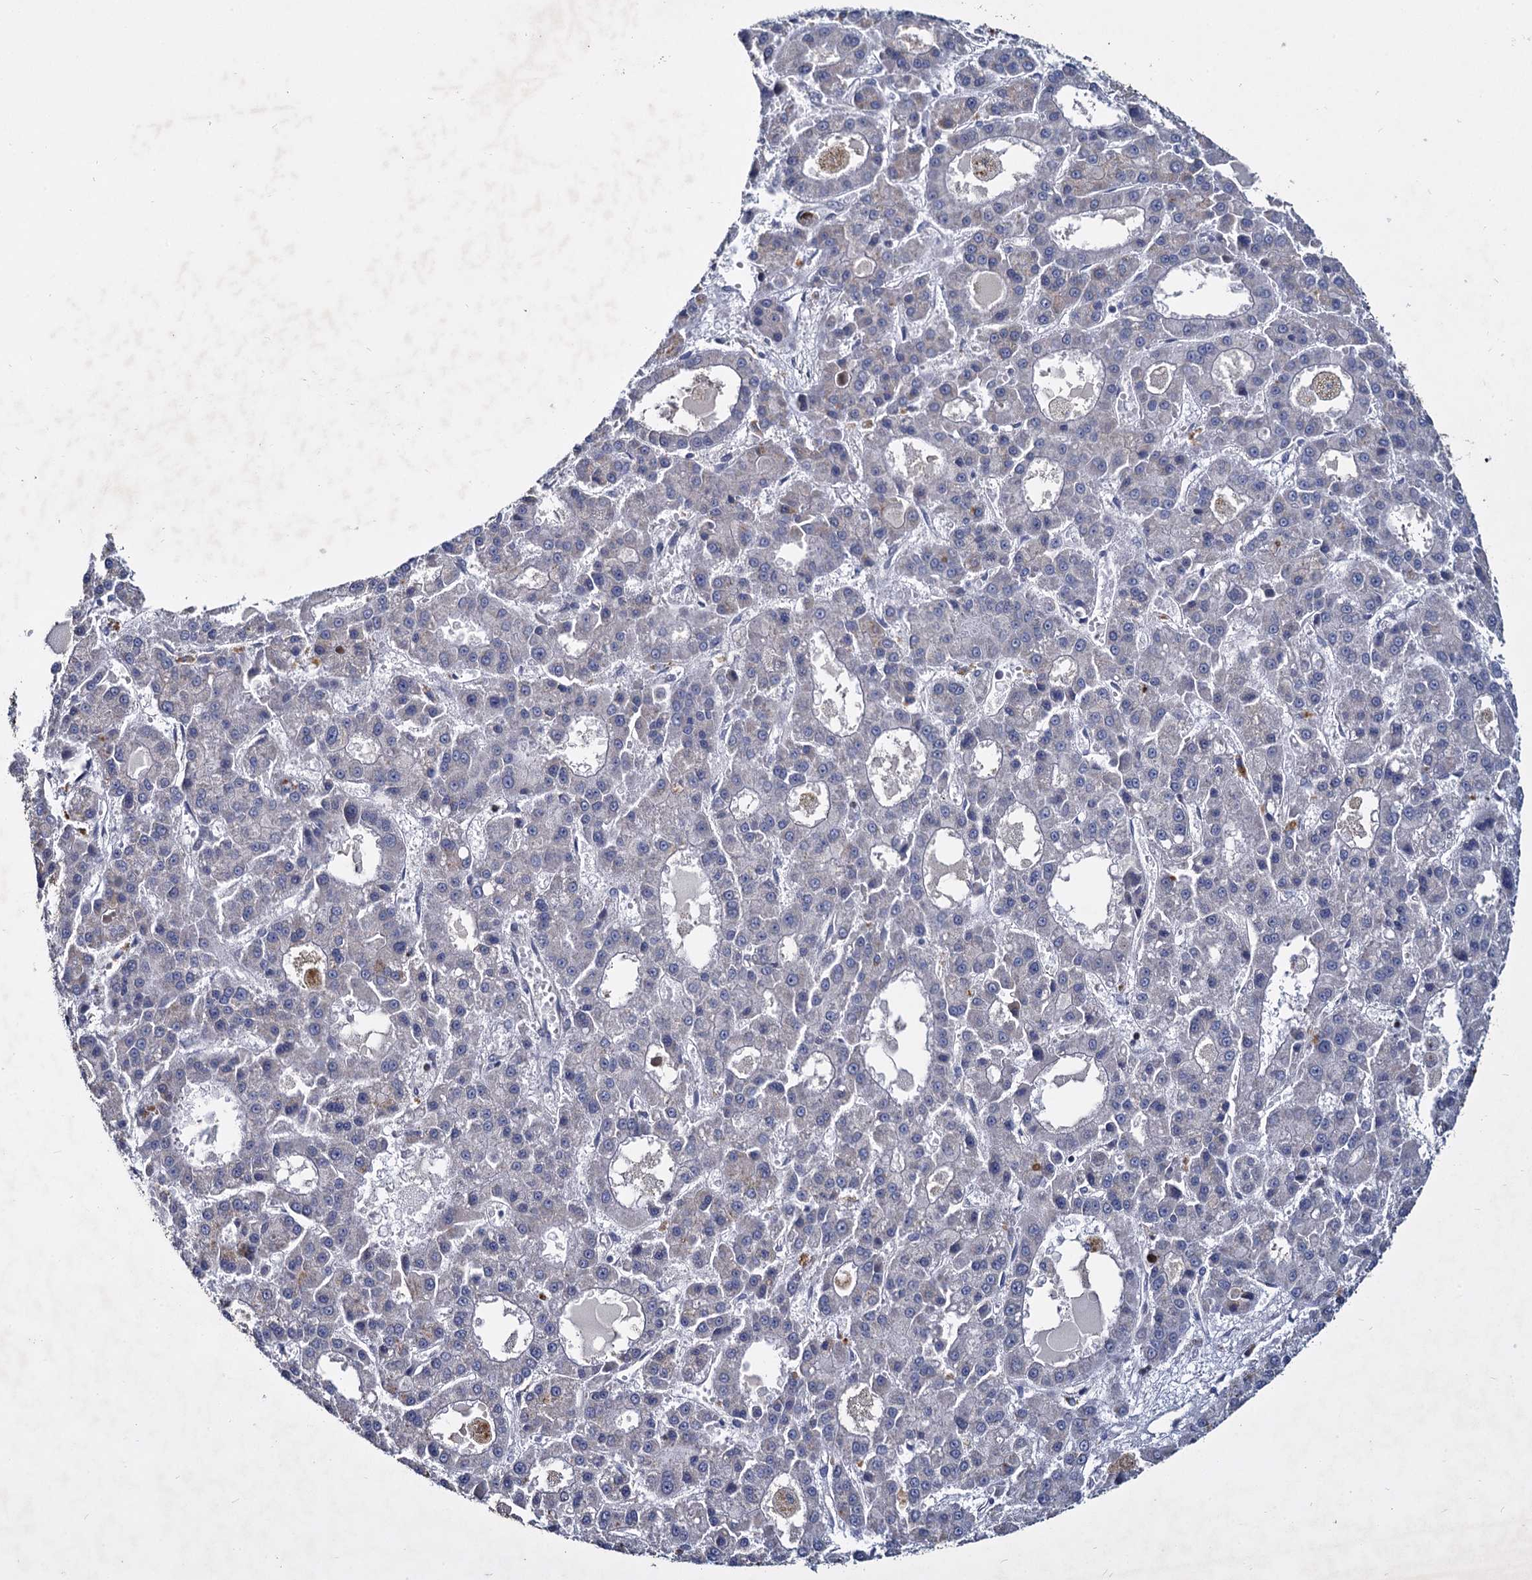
{"staining": {"intensity": "negative", "quantity": "none", "location": "none"}, "tissue": "liver cancer", "cell_type": "Tumor cells", "image_type": "cancer", "snomed": [{"axis": "morphology", "description": "Carcinoma, Hepatocellular, NOS"}, {"axis": "topography", "description": "Liver"}], "caption": "The image displays no staining of tumor cells in hepatocellular carcinoma (liver). (Brightfield microscopy of DAB (3,3'-diaminobenzidine) immunohistochemistry at high magnification).", "gene": "RPUSD4", "patient": {"sex": "male", "age": 70}}